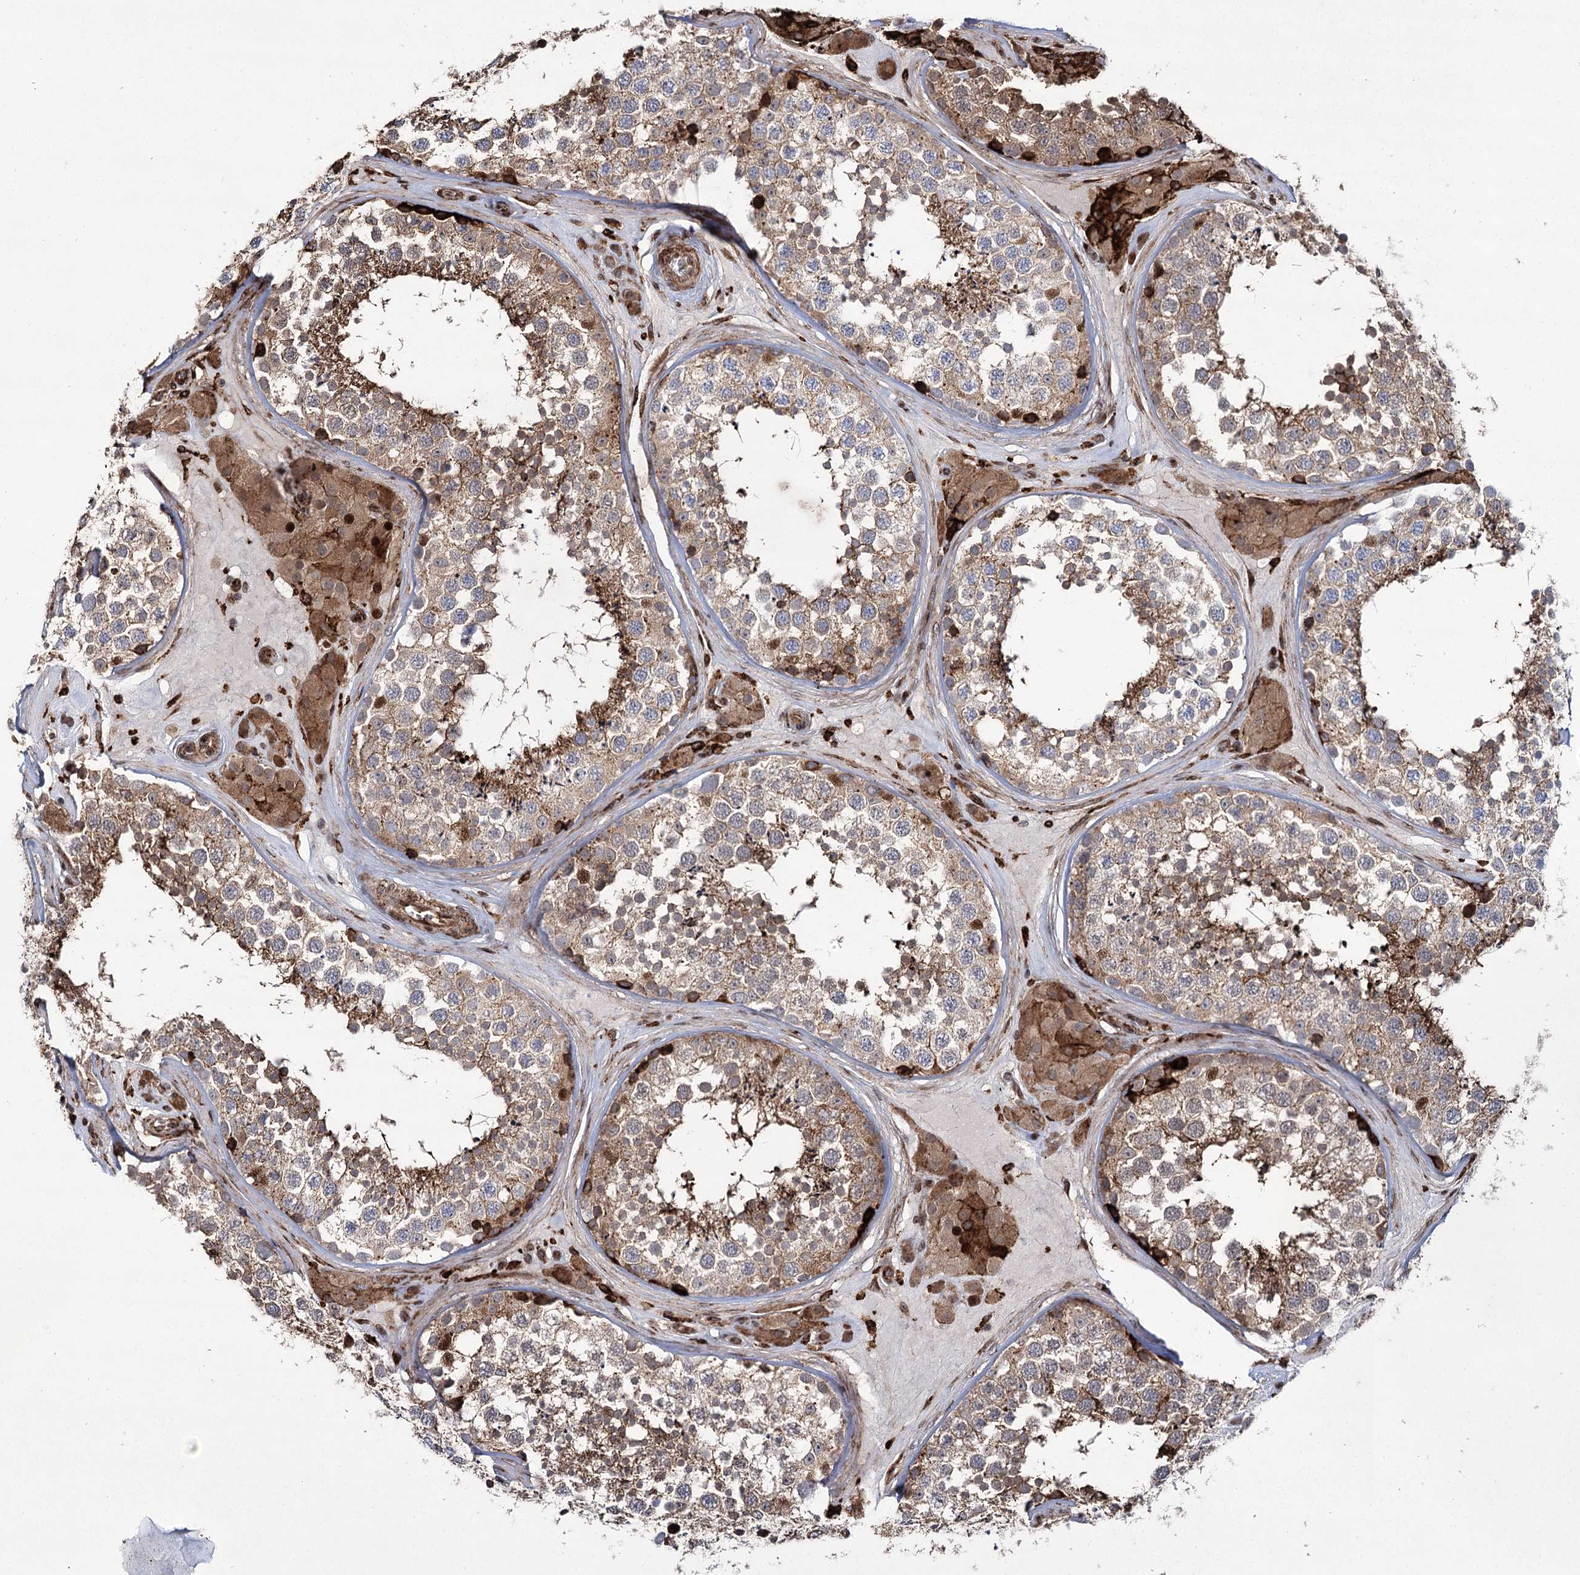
{"staining": {"intensity": "strong", "quantity": "25%-75%", "location": "cytoplasmic/membranous"}, "tissue": "testis", "cell_type": "Cells in seminiferous ducts", "image_type": "normal", "snomed": [{"axis": "morphology", "description": "Normal tissue, NOS"}, {"axis": "topography", "description": "Testis"}], "caption": "Strong cytoplasmic/membranous protein staining is appreciated in about 25%-75% of cells in seminiferous ducts in testis. The protein is stained brown, and the nuclei are stained in blue (DAB (3,3'-diaminobenzidine) IHC with brightfield microscopy, high magnification).", "gene": "DCUN1D4", "patient": {"sex": "male", "age": 46}}